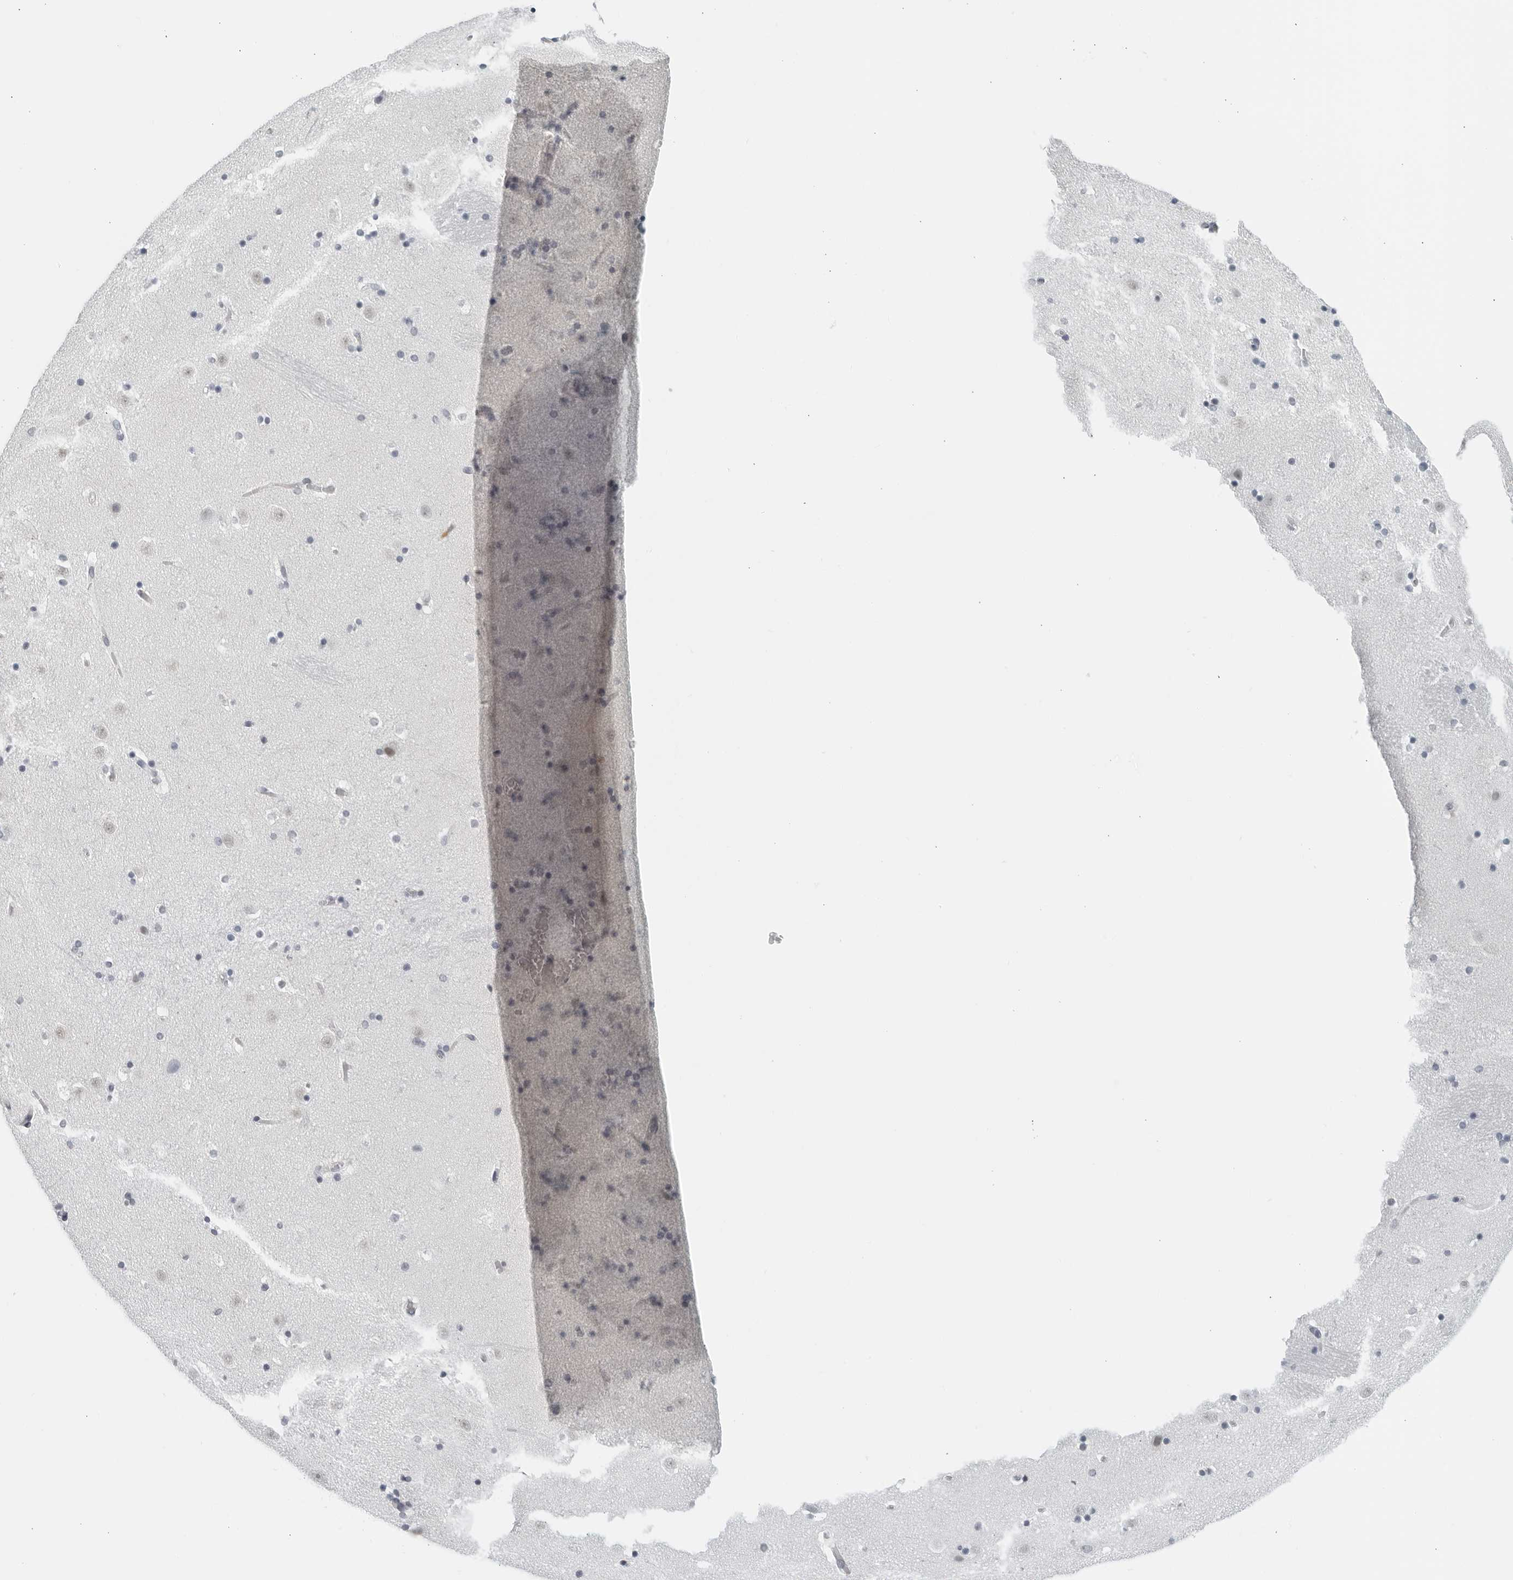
{"staining": {"intensity": "negative", "quantity": "none", "location": "none"}, "tissue": "caudate", "cell_type": "Glial cells", "image_type": "normal", "snomed": [{"axis": "morphology", "description": "Normal tissue, NOS"}, {"axis": "topography", "description": "Lateral ventricle wall"}], "caption": "Glial cells are negative for protein expression in unremarkable human caudate. (DAB (3,3'-diaminobenzidine) immunohistochemistry (IHC), high magnification).", "gene": "KLK7", "patient": {"sex": "male", "age": 45}}